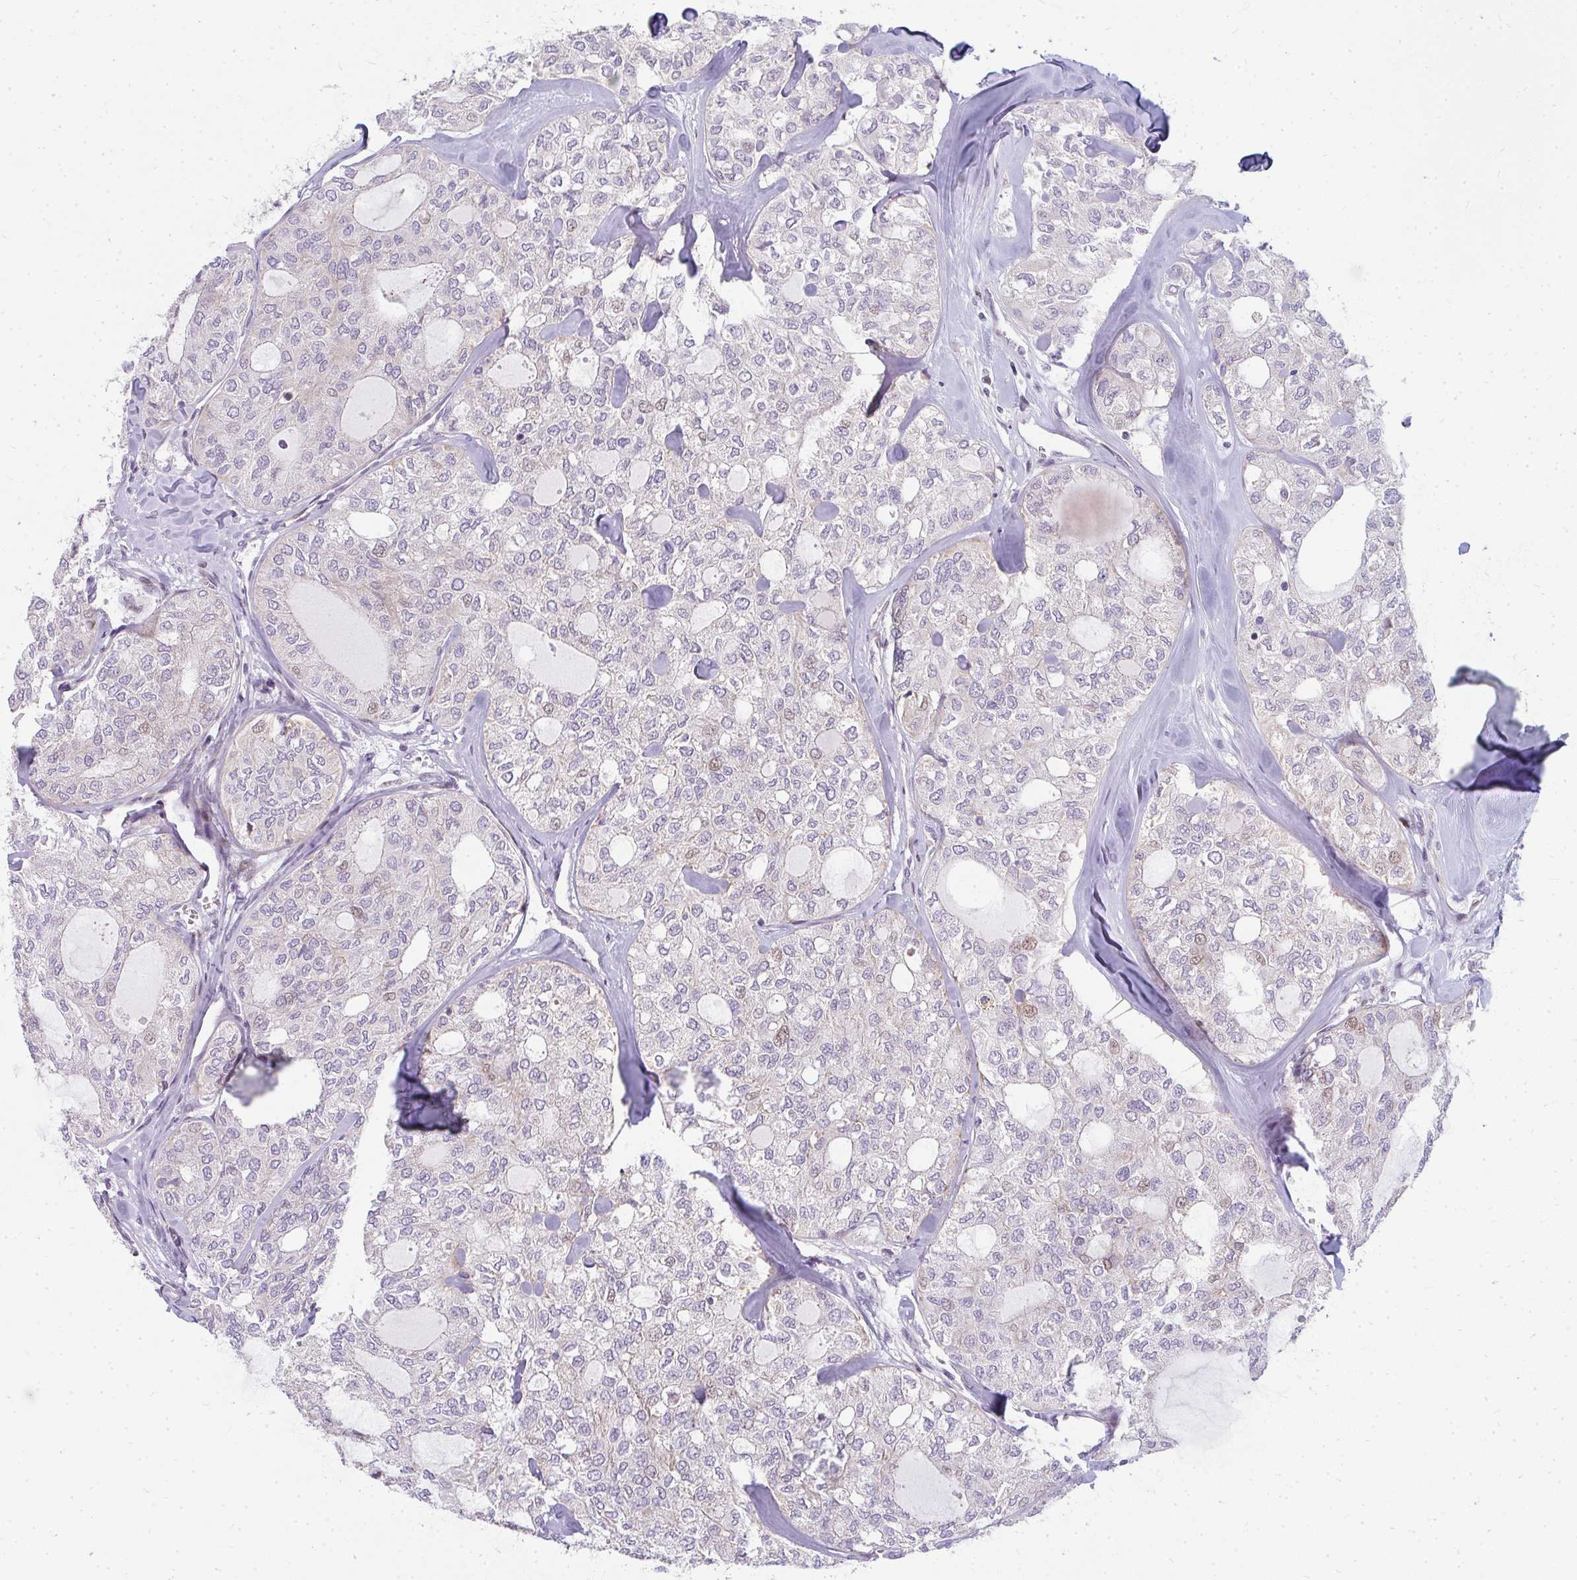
{"staining": {"intensity": "negative", "quantity": "none", "location": "none"}, "tissue": "thyroid cancer", "cell_type": "Tumor cells", "image_type": "cancer", "snomed": [{"axis": "morphology", "description": "Follicular adenoma carcinoma, NOS"}, {"axis": "topography", "description": "Thyroid gland"}], "caption": "Immunohistochemistry micrograph of neoplastic tissue: thyroid follicular adenoma carcinoma stained with DAB (3,3'-diaminobenzidine) demonstrates no significant protein expression in tumor cells.", "gene": "PLA2G5", "patient": {"sex": "male", "age": 75}}